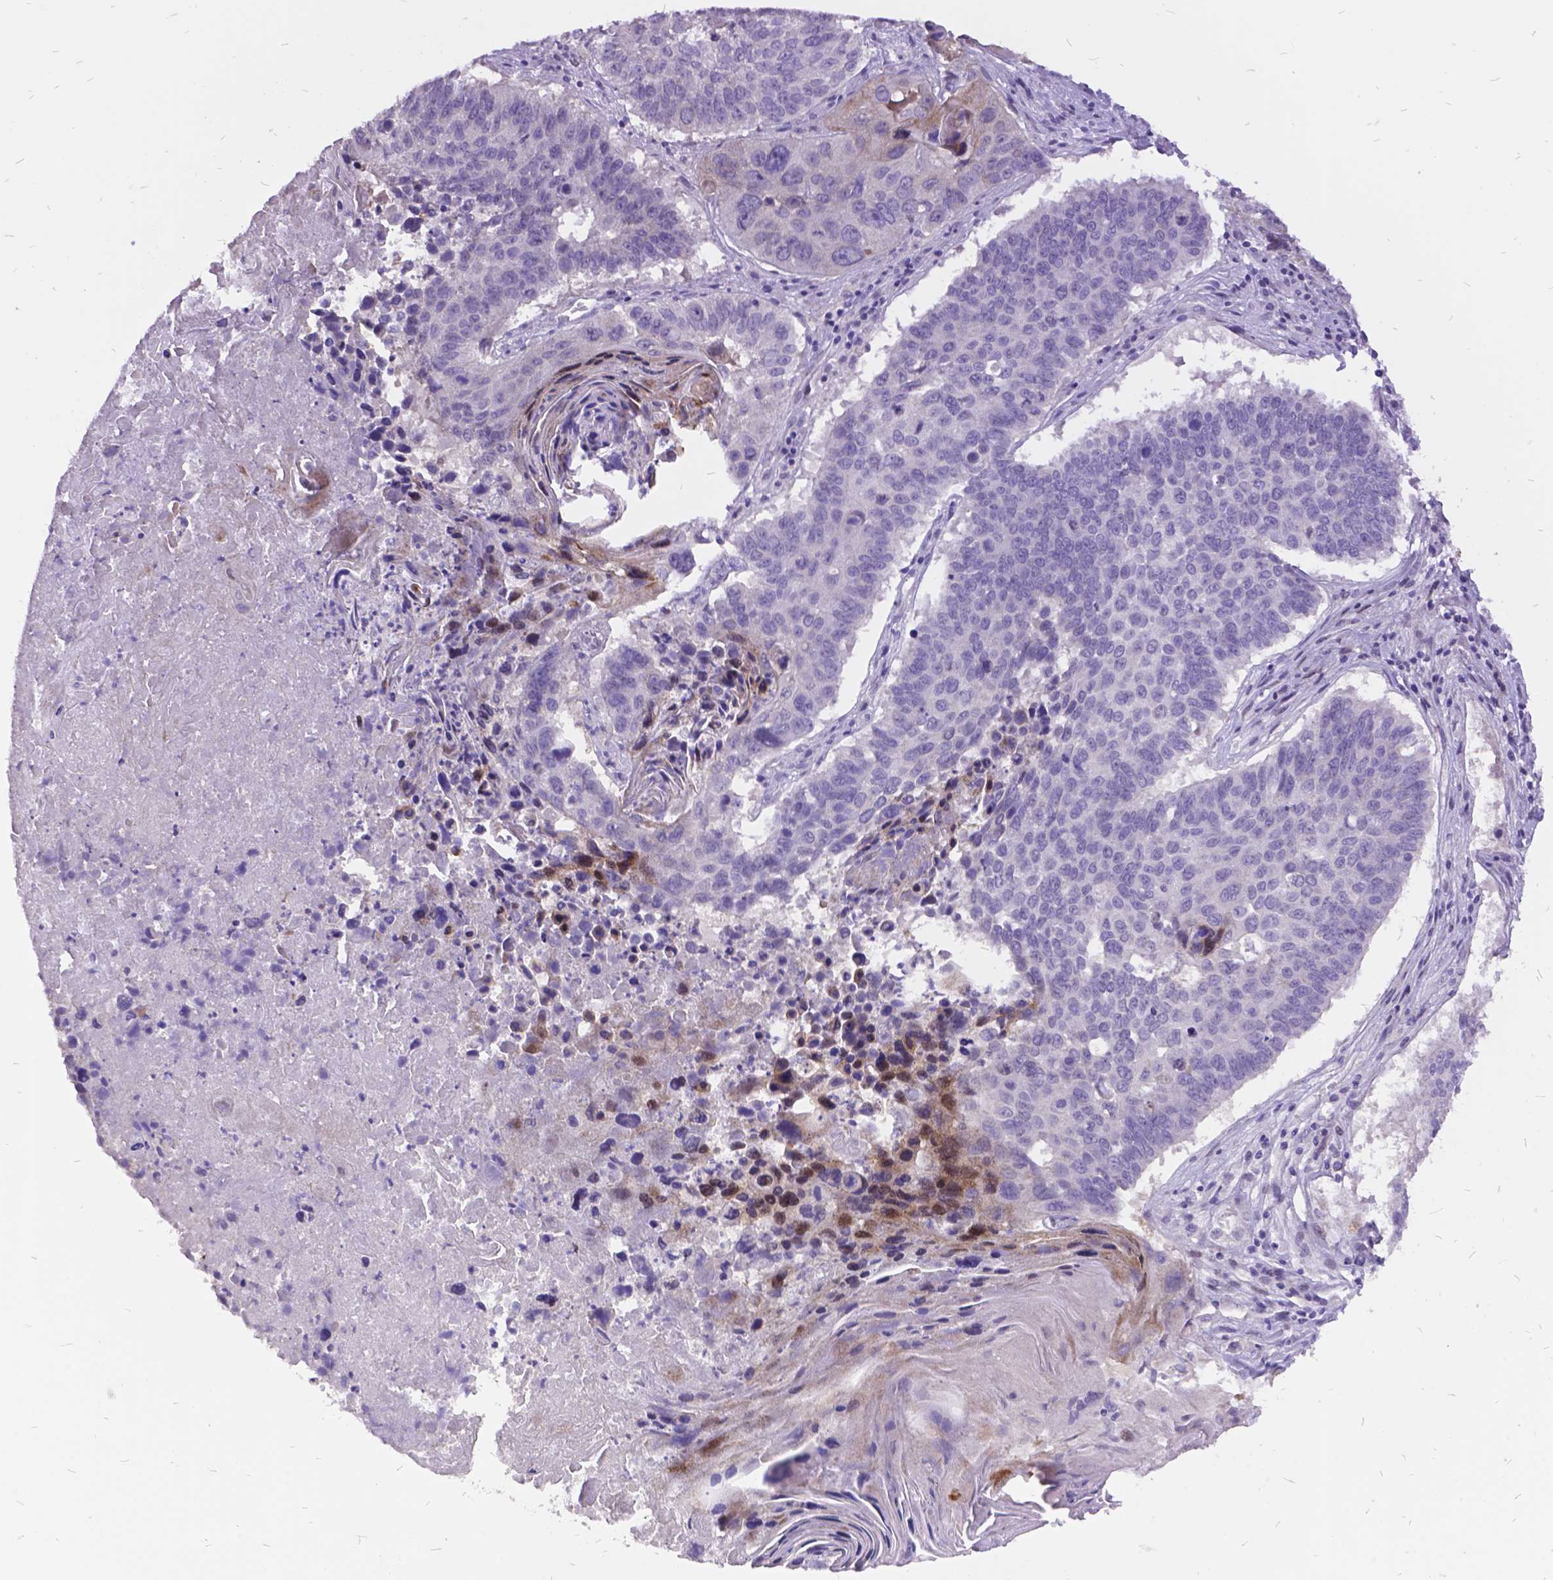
{"staining": {"intensity": "negative", "quantity": "none", "location": "none"}, "tissue": "lung cancer", "cell_type": "Tumor cells", "image_type": "cancer", "snomed": [{"axis": "morphology", "description": "Squamous cell carcinoma, NOS"}, {"axis": "topography", "description": "Lung"}], "caption": "Protein analysis of lung squamous cell carcinoma reveals no significant staining in tumor cells. Nuclei are stained in blue.", "gene": "ITGB6", "patient": {"sex": "male", "age": 73}}